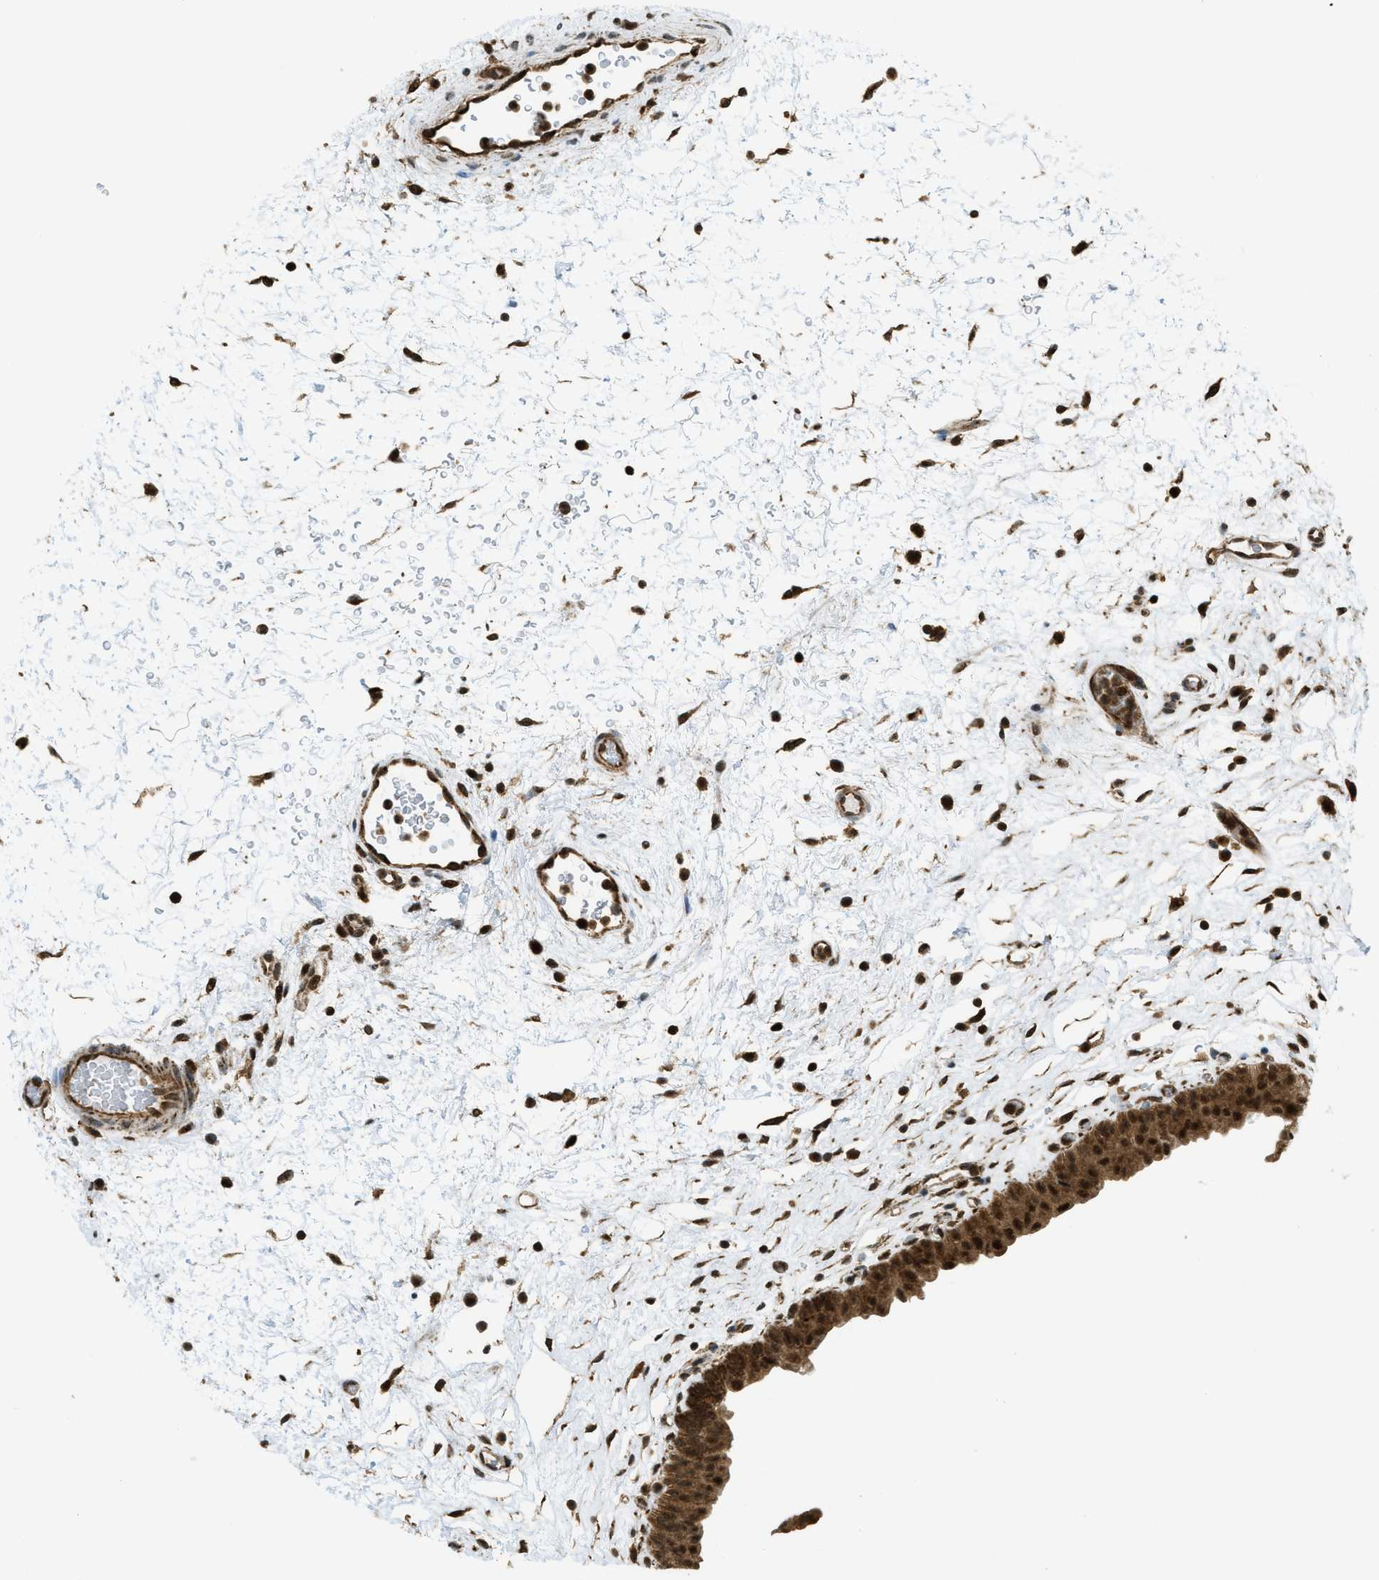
{"staining": {"intensity": "strong", "quantity": ">75%", "location": "cytoplasmic/membranous,nuclear"}, "tissue": "urinary bladder", "cell_type": "Urothelial cells", "image_type": "normal", "snomed": [{"axis": "morphology", "description": "Normal tissue, NOS"}, {"axis": "topography", "description": "Urinary bladder"}], "caption": "The immunohistochemical stain labels strong cytoplasmic/membranous,nuclear staining in urothelial cells of unremarkable urinary bladder.", "gene": "TNPO1", "patient": {"sex": "male", "age": 46}}